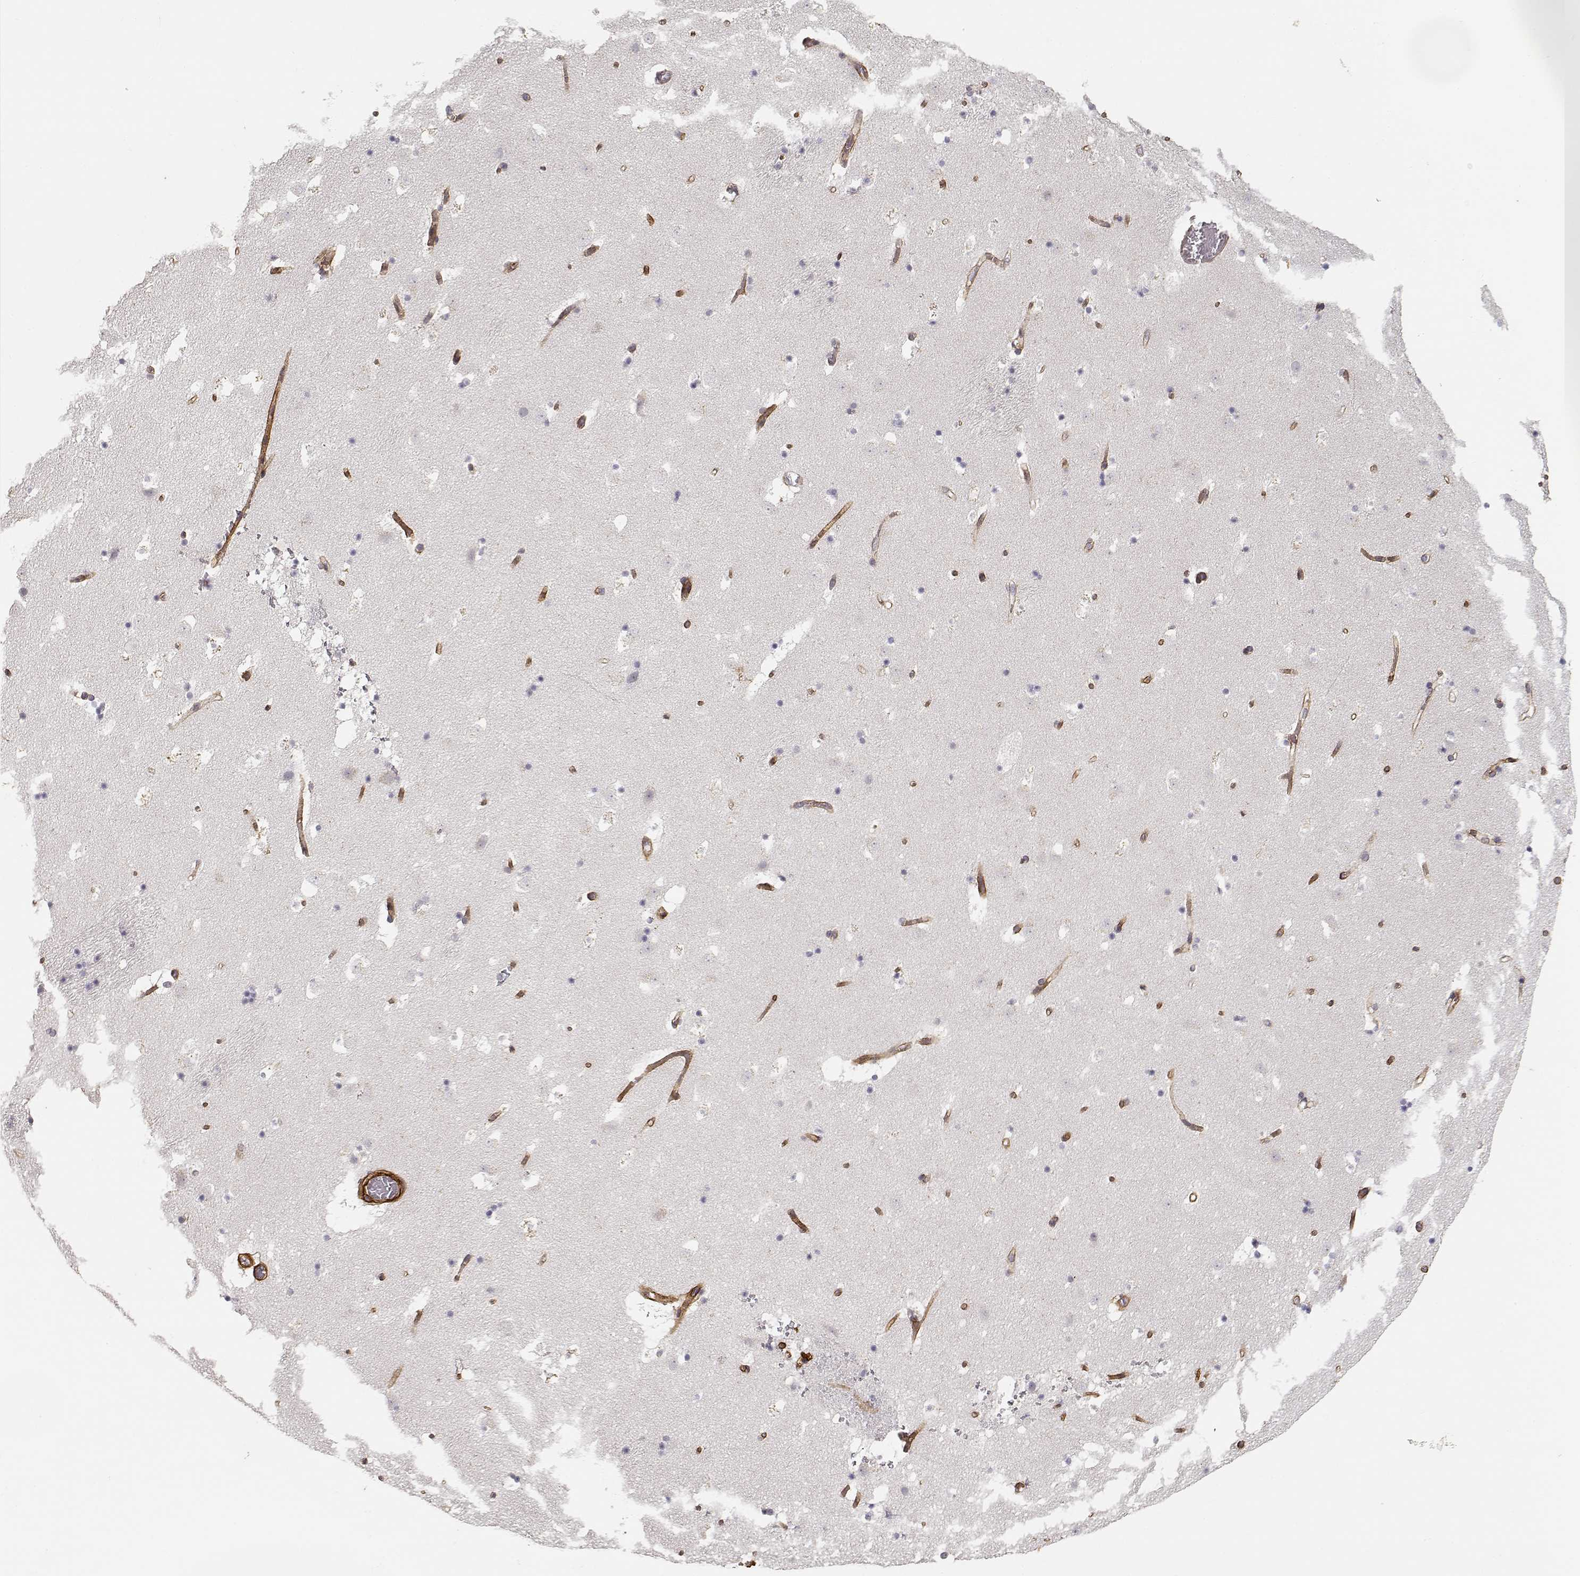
{"staining": {"intensity": "negative", "quantity": "none", "location": "none"}, "tissue": "caudate", "cell_type": "Glial cells", "image_type": "normal", "snomed": [{"axis": "morphology", "description": "Normal tissue, NOS"}, {"axis": "topography", "description": "Lateral ventricle wall"}], "caption": "Image shows no protein staining in glial cells of benign caudate.", "gene": "LAMA5", "patient": {"sex": "female", "age": 42}}